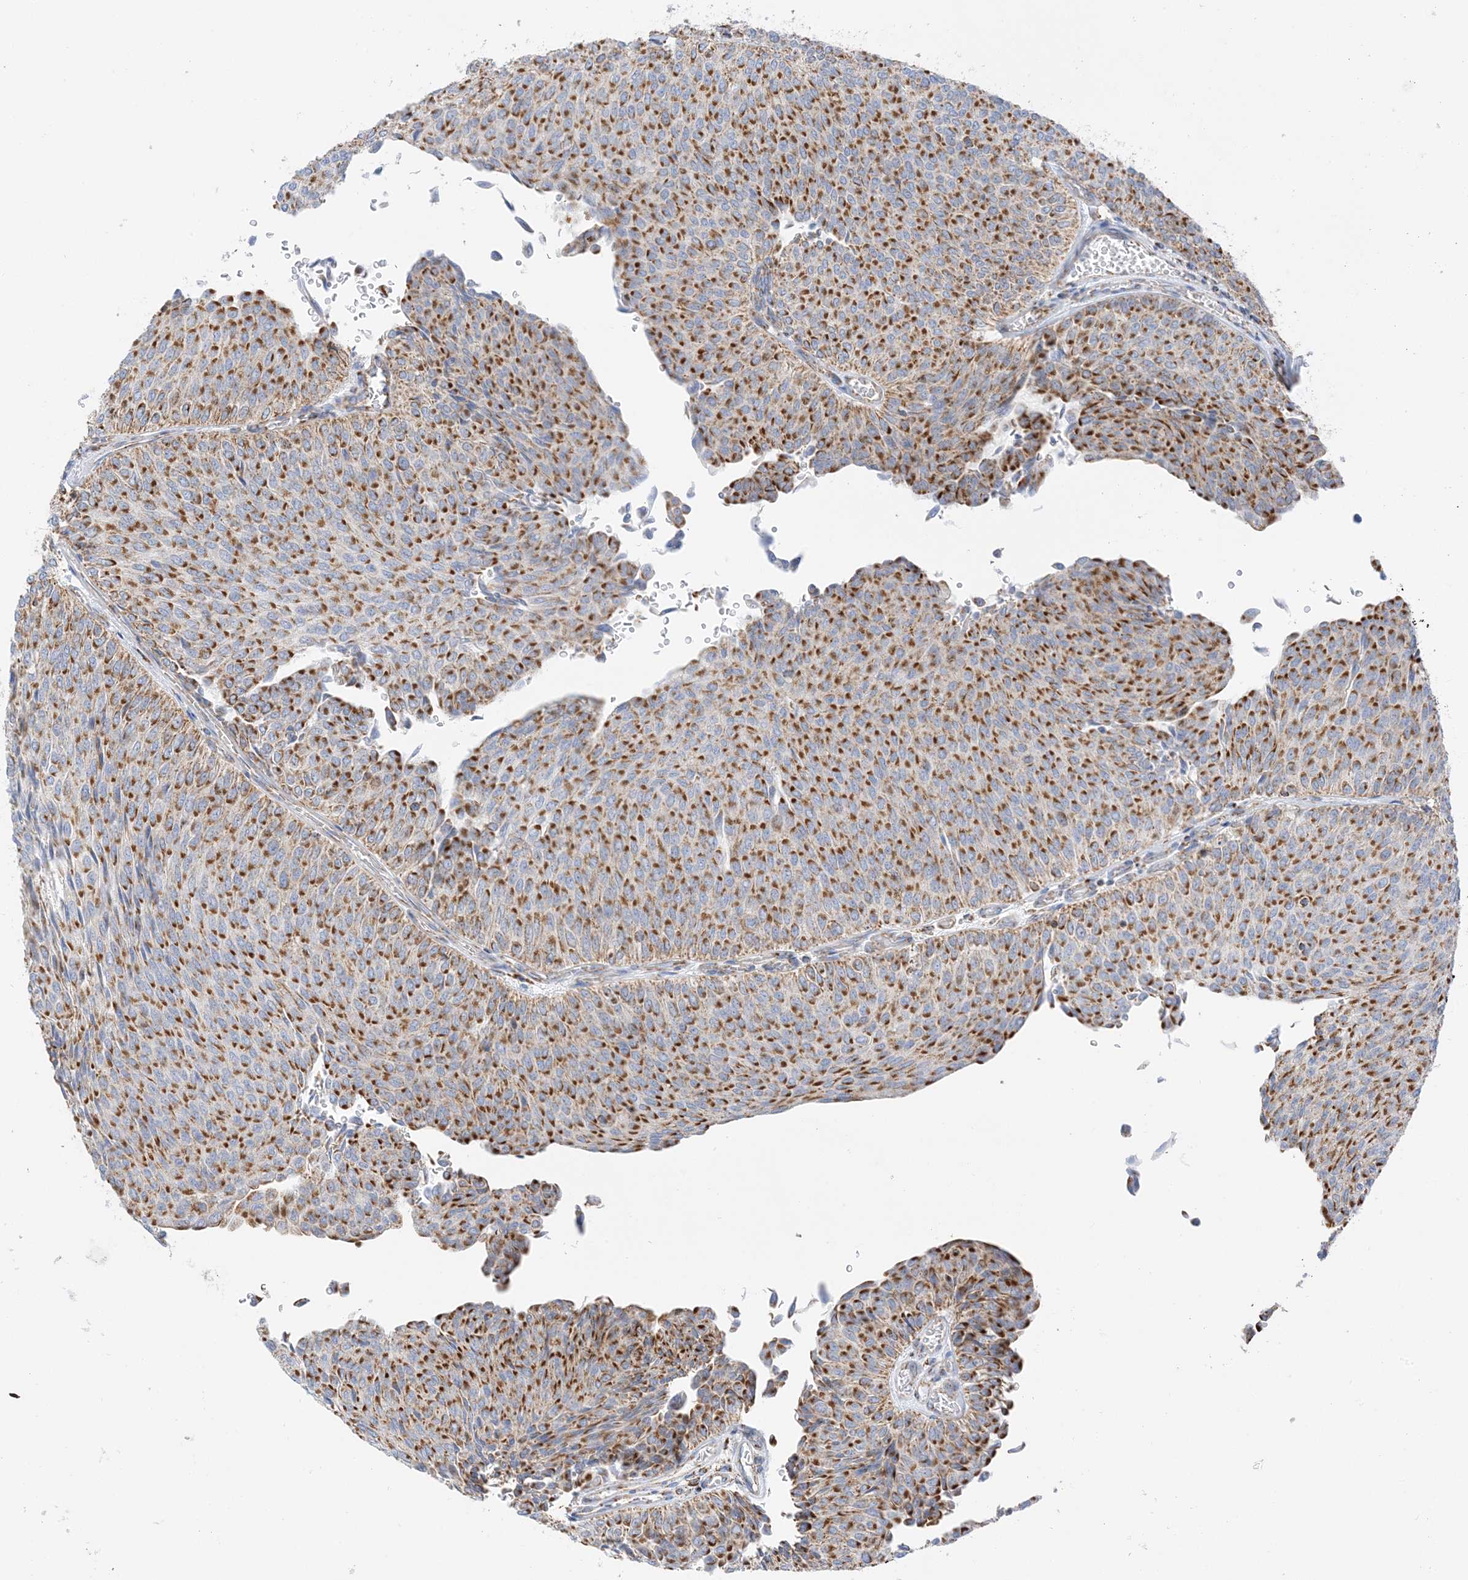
{"staining": {"intensity": "strong", "quantity": ">75%", "location": "cytoplasmic/membranous"}, "tissue": "urothelial cancer", "cell_type": "Tumor cells", "image_type": "cancer", "snomed": [{"axis": "morphology", "description": "Urothelial carcinoma, Low grade"}, {"axis": "topography", "description": "Urinary bladder"}], "caption": "Brown immunohistochemical staining in urothelial cancer exhibits strong cytoplasmic/membranous staining in approximately >75% of tumor cells.", "gene": "CAPN13", "patient": {"sex": "male", "age": 78}}